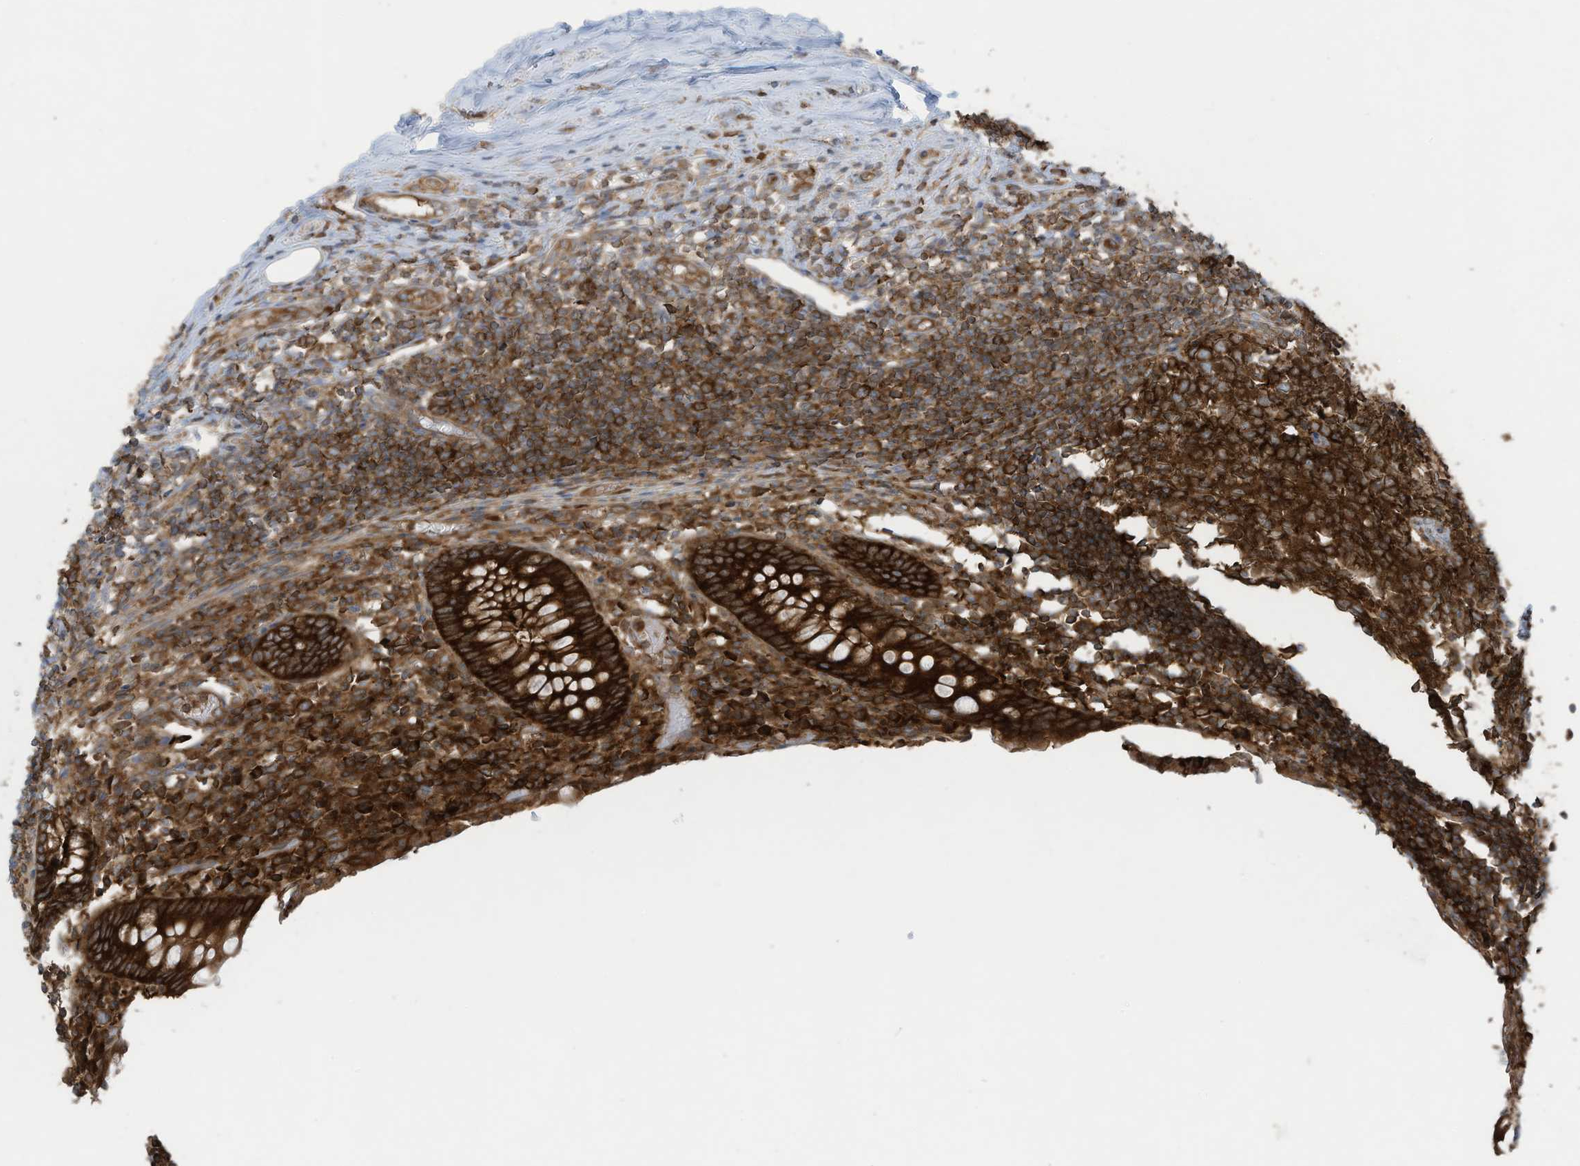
{"staining": {"intensity": "strong", "quantity": ">75%", "location": "cytoplasmic/membranous"}, "tissue": "appendix", "cell_type": "Glandular cells", "image_type": "normal", "snomed": [{"axis": "morphology", "description": "Normal tissue, NOS"}, {"axis": "topography", "description": "Appendix"}], "caption": "Immunohistochemistry (IHC) micrograph of benign appendix stained for a protein (brown), which demonstrates high levels of strong cytoplasmic/membranous expression in approximately >75% of glandular cells.", "gene": "OLA1", "patient": {"sex": "female", "age": 17}}